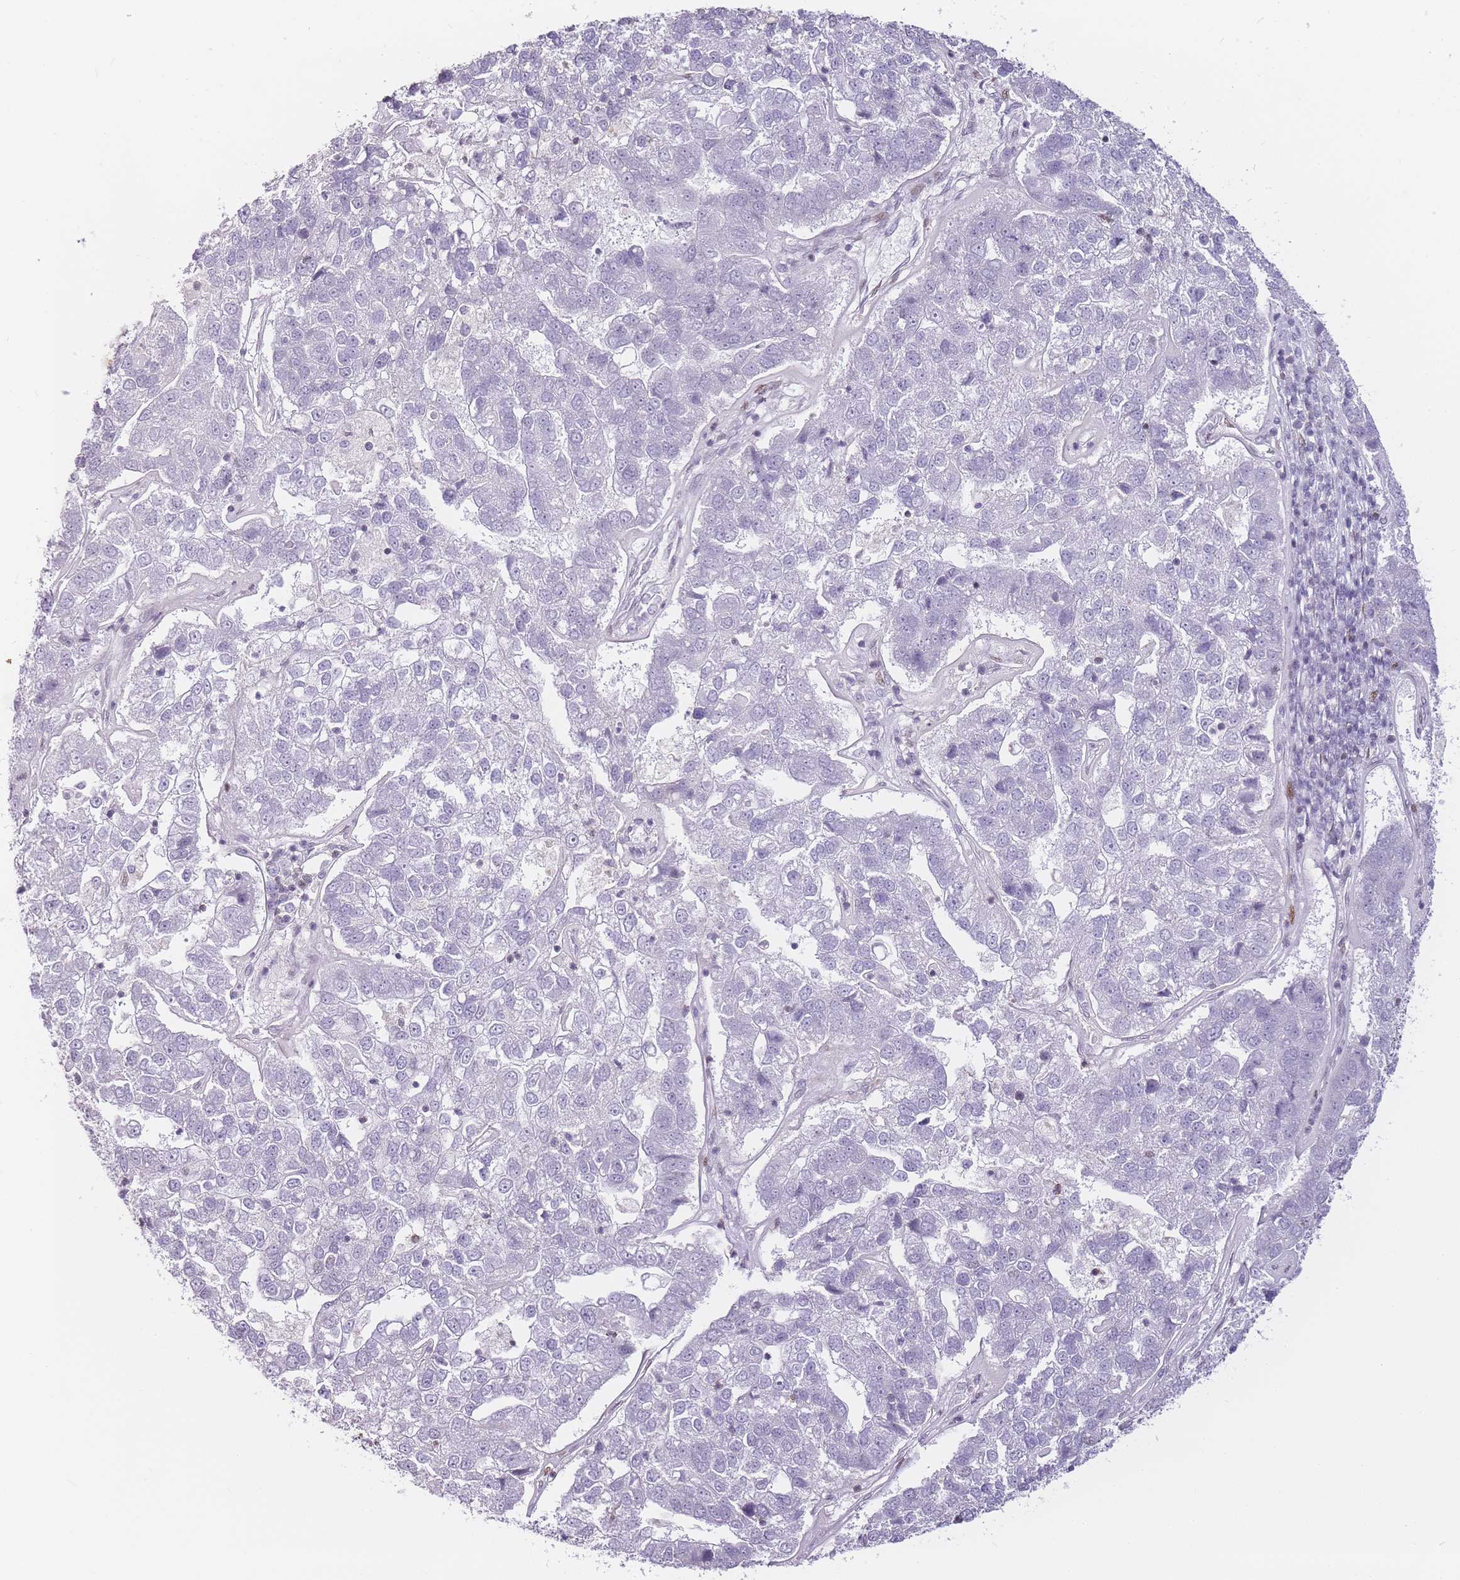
{"staining": {"intensity": "negative", "quantity": "none", "location": "none"}, "tissue": "pancreatic cancer", "cell_type": "Tumor cells", "image_type": "cancer", "snomed": [{"axis": "morphology", "description": "Adenocarcinoma, NOS"}, {"axis": "topography", "description": "Pancreas"}], "caption": "This image is of pancreatic cancer stained with immunohistochemistry to label a protein in brown with the nuclei are counter-stained blue. There is no expression in tumor cells.", "gene": "JAKMIP1", "patient": {"sex": "female", "age": 61}}